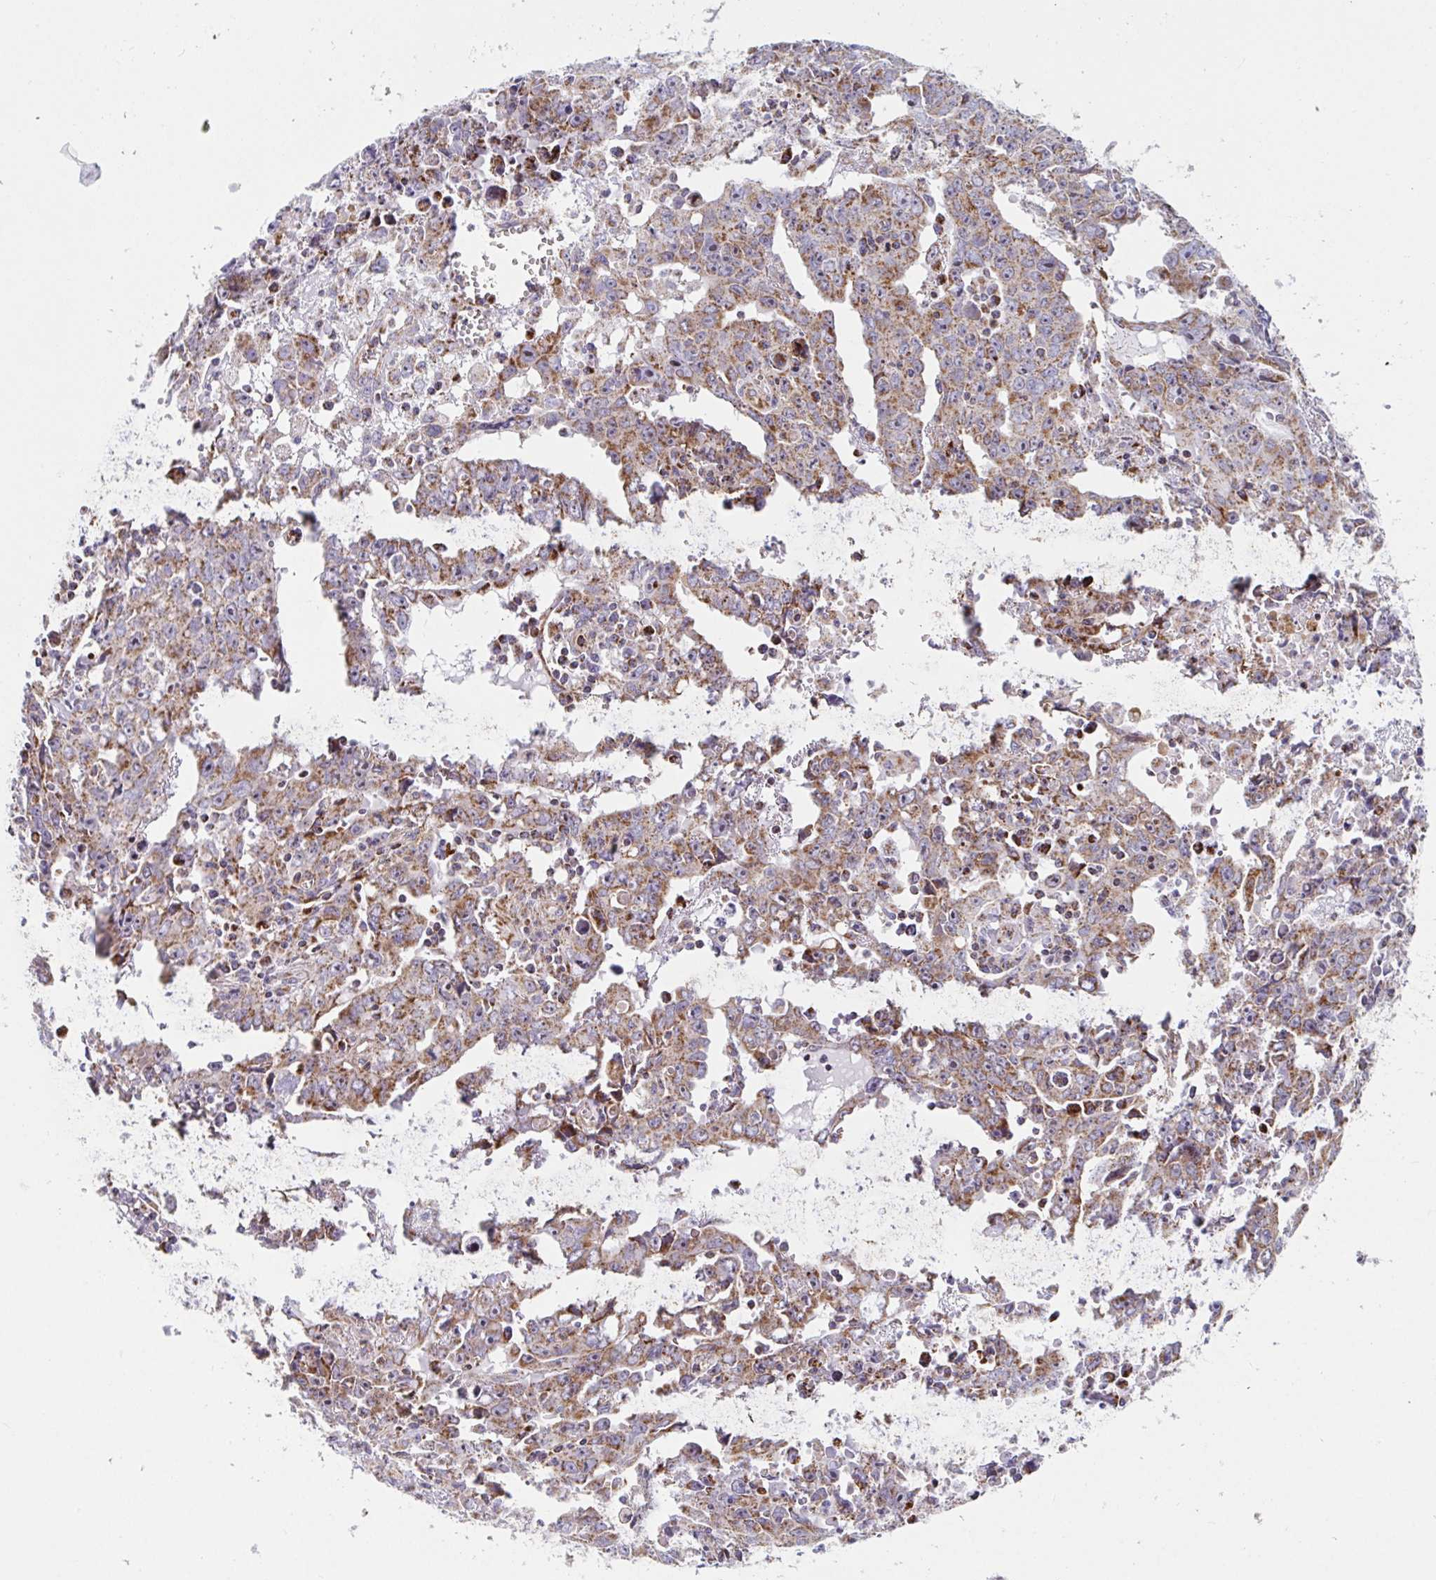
{"staining": {"intensity": "moderate", "quantity": ">75%", "location": "cytoplasmic/membranous"}, "tissue": "testis cancer", "cell_type": "Tumor cells", "image_type": "cancer", "snomed": [{"axis": "morphology", "description": "Carcinoma, Embryonal, NOS"}, {"axis": "topography", "description": "Testis"}], "caption": "Immunohistochemistry (IHC) of human testis cancer (embryonal carcinoma) demonstrates medium levels of moderate cytoplasmic/membranous staining in approximately >75% of tumor cells.", "gene": "ATP5MJ", "patient": {"sex": "male", "age": 22}}